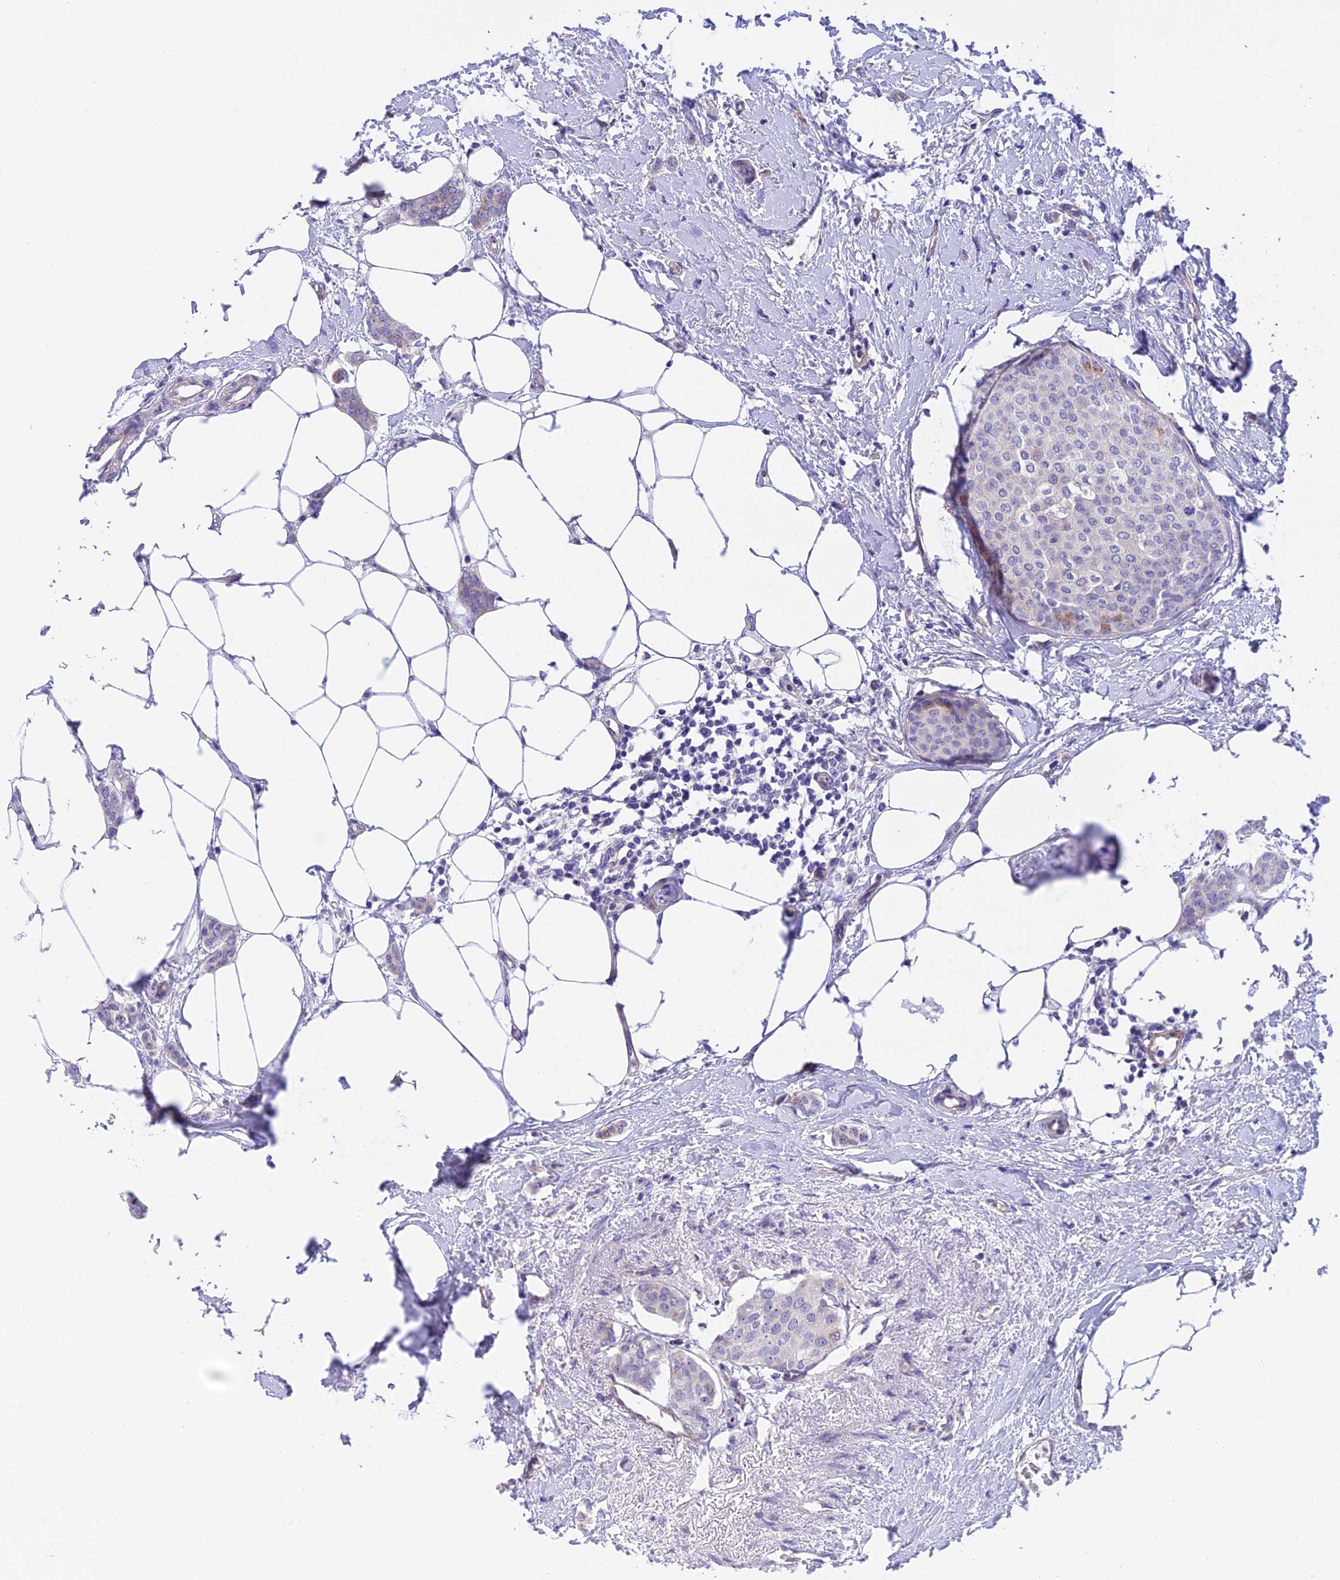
{"staining": {"intensity": "negative", "quantity": "none", "location": "none"}, "tissue": "breast cancer", "cell_type": "Tumor cells", "image_type": "cancer", "snomed": [{"axis": "morphology", "description": "Duct carcinoma"}, {"axis": "topography", "description": "Breast"}], "caption": "Immunohistochemistry (IHC) of breast cancer (invasive ductal carcinoma) displays no positivity in tumor cells. (Stains: DAB (3,3'-diaminobenzidine) immunohistochemistry (IHC) with hematoxylin counter stain, Microscopy: brightfield microscopy at high magnification).", "gene": "C17orf67", "patient": {"sex": "female", "age": 72}}